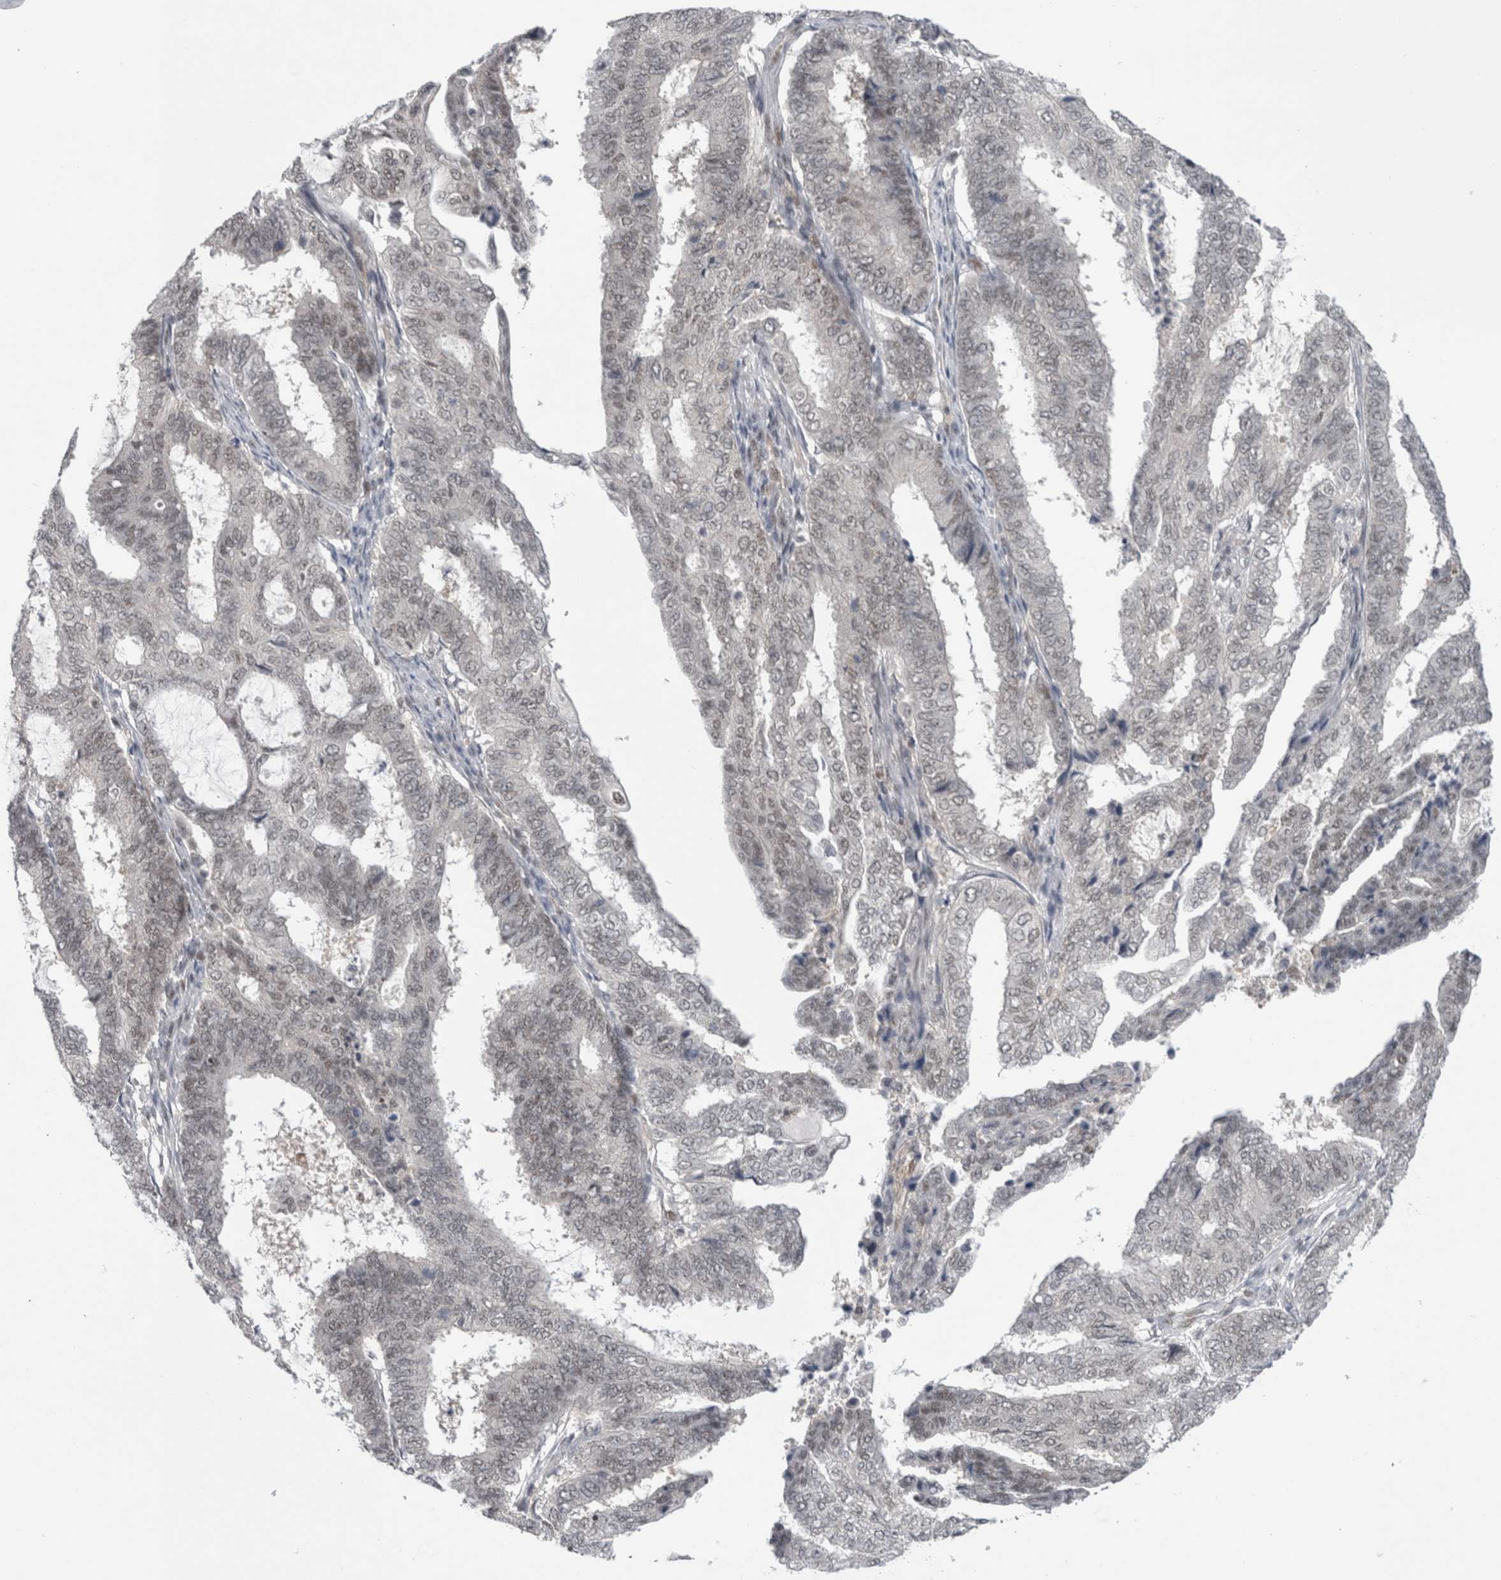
{"staining": {"intensity": "negative", "quantity": "none", "location": "none"}, "tissue": "endometrial cancer", "cell_type": "Tumor cells", "image_type": "cancer", "snomed": [{"axis": "morphology", "description": "Adenocarcinoma, NOS"}, {"axis": "topography", "description": "Endometrium"}], "caption": "Endometrial cancer (adenocarcinoma) was stained to show a protein in brown. There is no significant expression in tumor cells.", "gene": "PSMB2", "patient": {"sex": "female", "age": 51}}